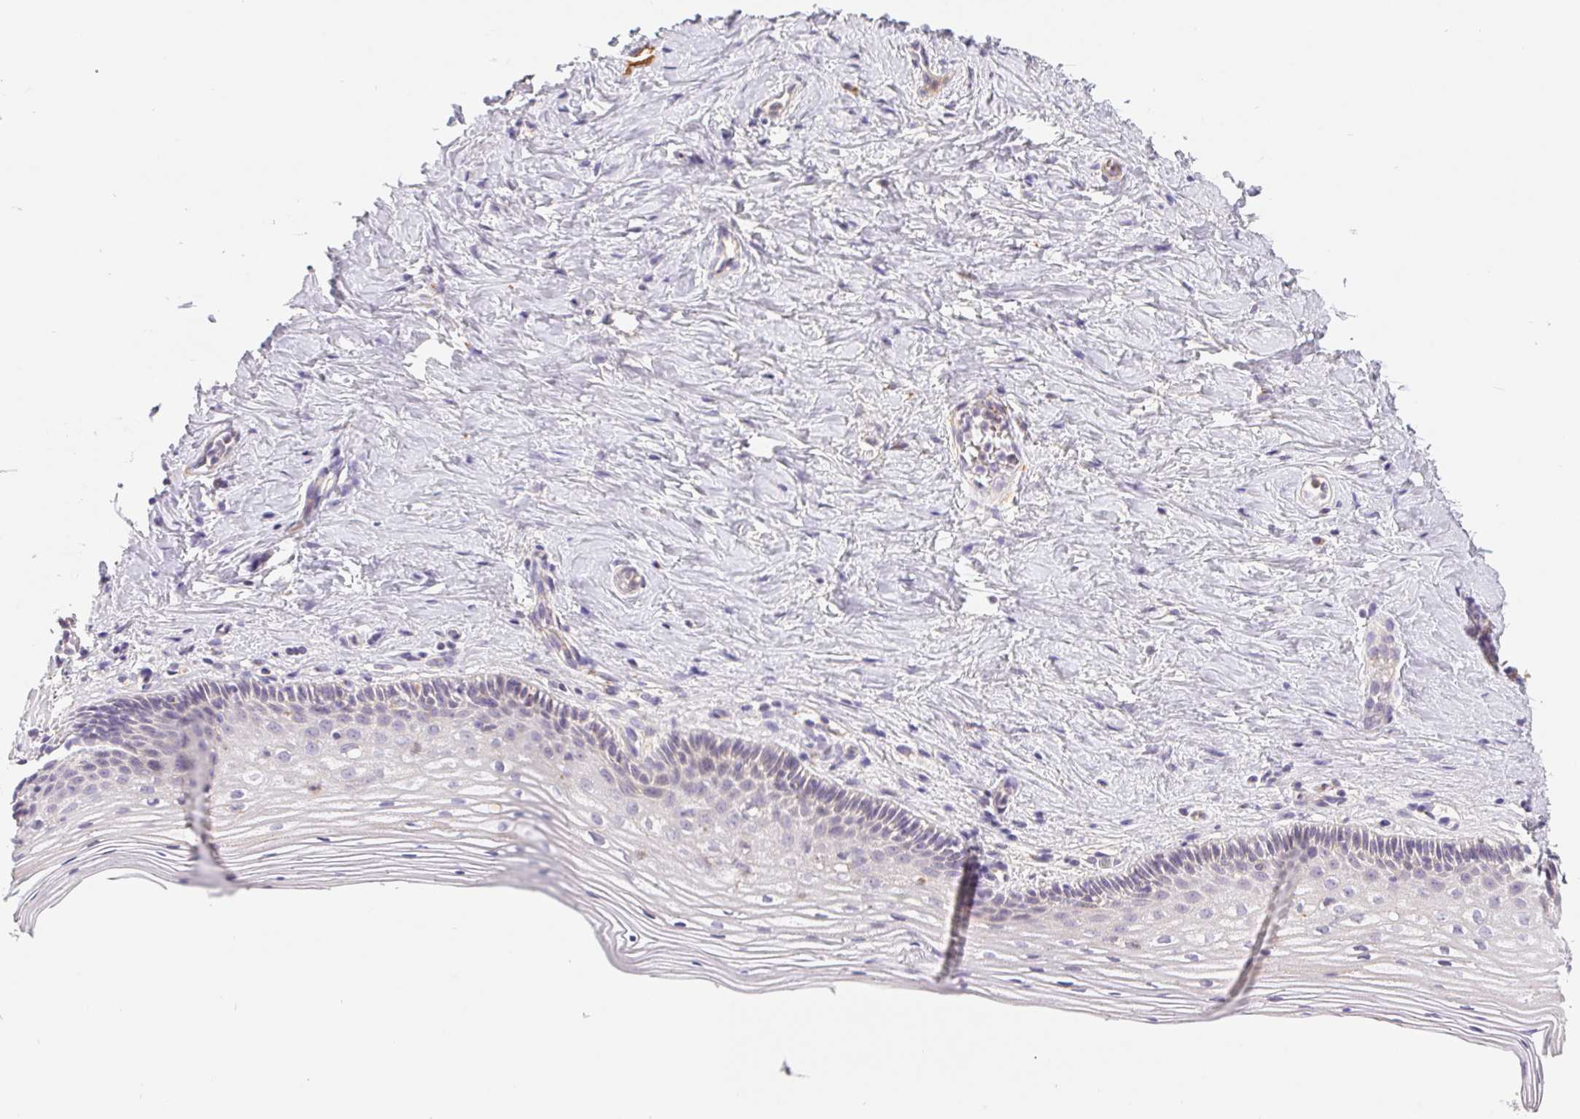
{"staining": {"intensity": "negative", "quantity": "none", "location": "none"}, "tissue": "vagina", "cell_type": "Squamous epithelial cells", "image_type": "normal", "snomed": [{"axis": "morphology", "description": "Normal tissue, NOS"}, {"axis": "topography", "description": "Vagina"}], "caption": "This is a image of immunohistochemistry staining of benign vagina, which shows no staining in squamous epithelial cells. Nuclei are stained in blue.", "gene": "EMC6", "patient": {"sex": "female", "age": 45}}